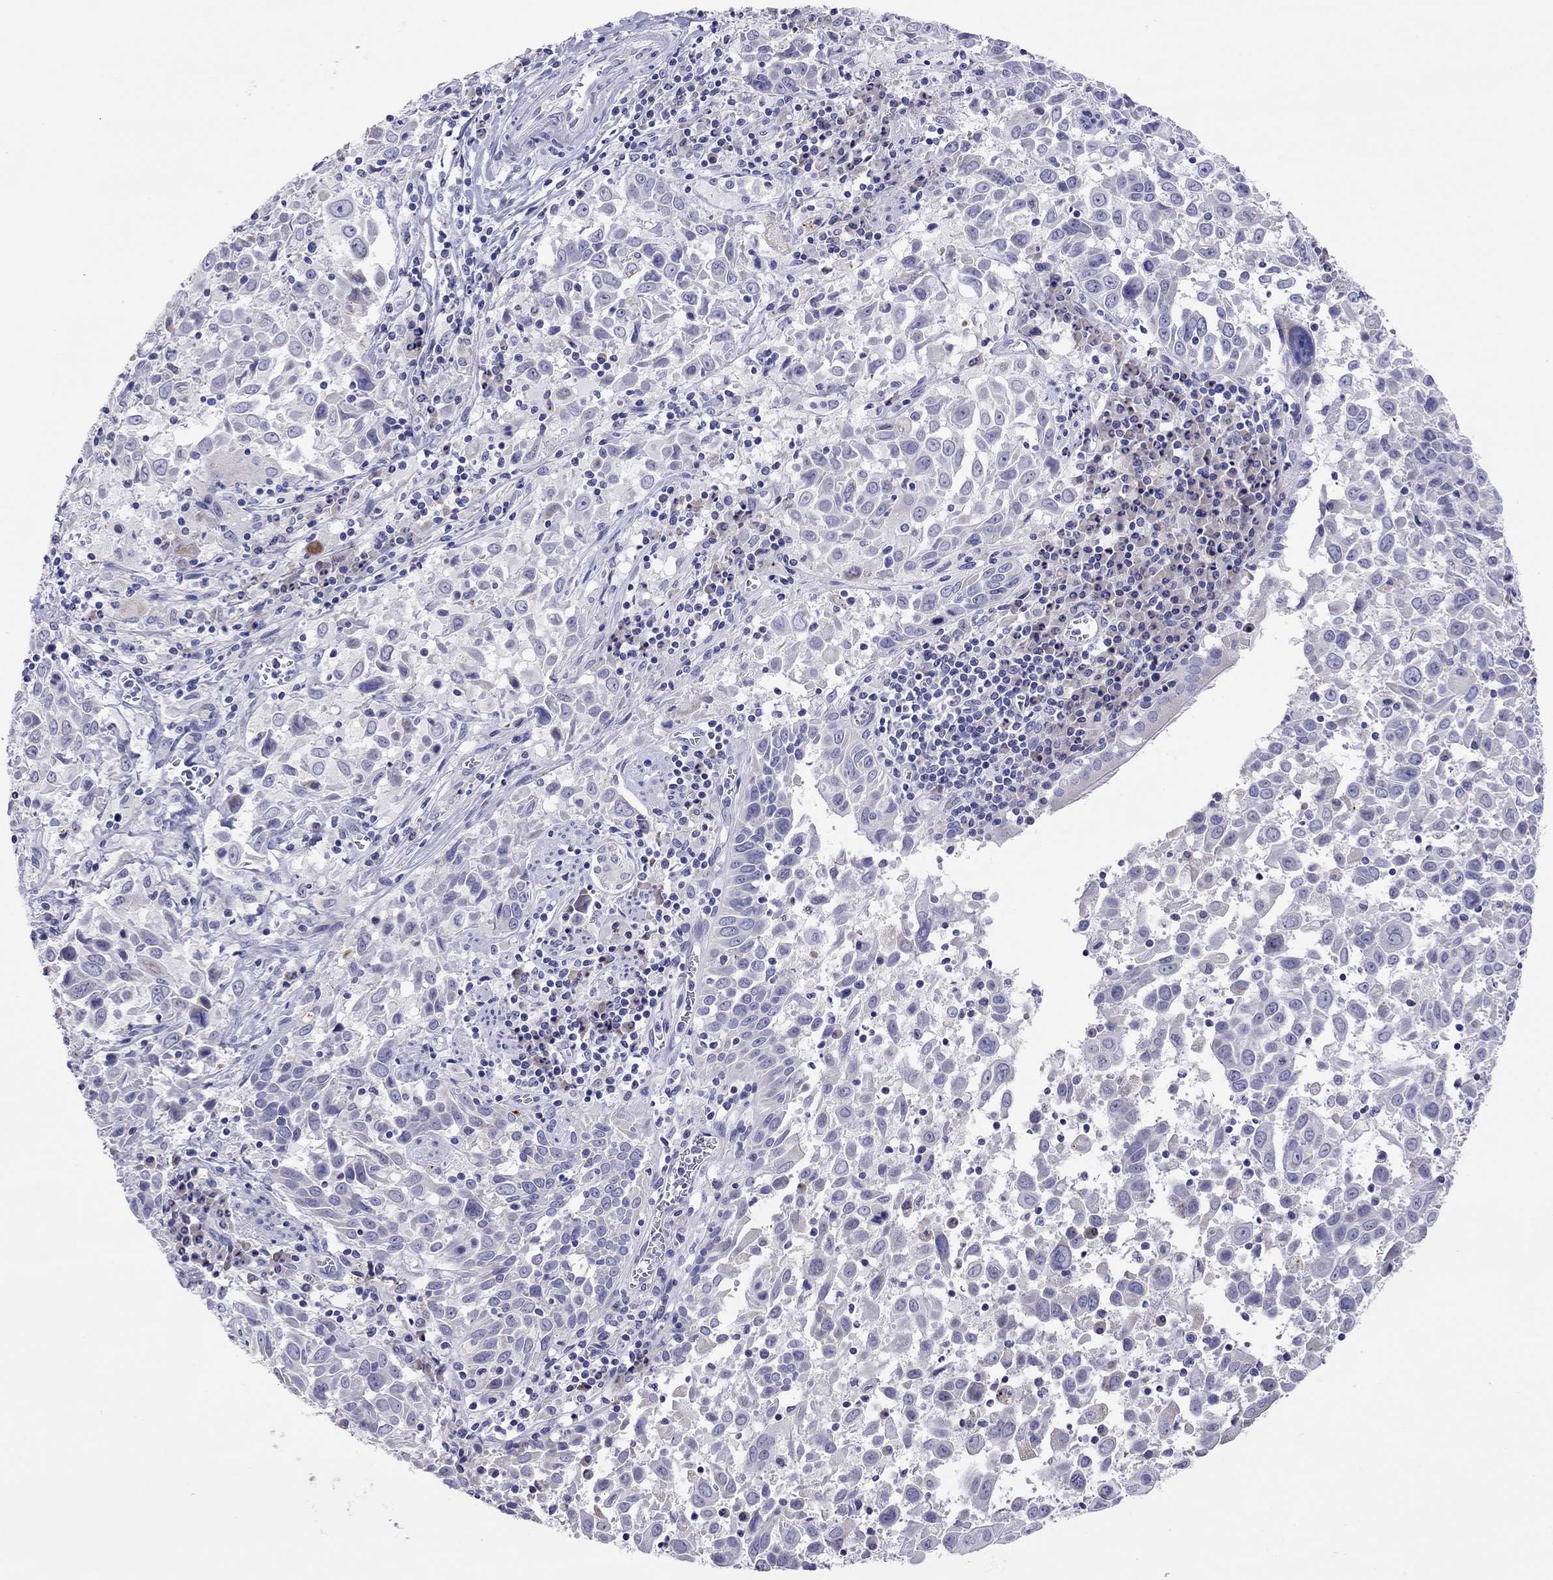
{"staining": {"intensity": "negative", "quantity": "none", "location": "none"}, "tissue": "lung cancer", "cell_type": "Tumor cells", "image_type": "cancer", "snomed": [{"axis": "morphology", "description": "Squamous cell carcinoma, NOS"}, {"axis": "topography", "description": "Lung"}], "caption": "Human squamous cell carcinoma (lung) stained for a protein using immunohistochemistry shows no staining in tumor cells.", "gene": "COL9A1", "patient": {"sex": "male", "age": 57}}